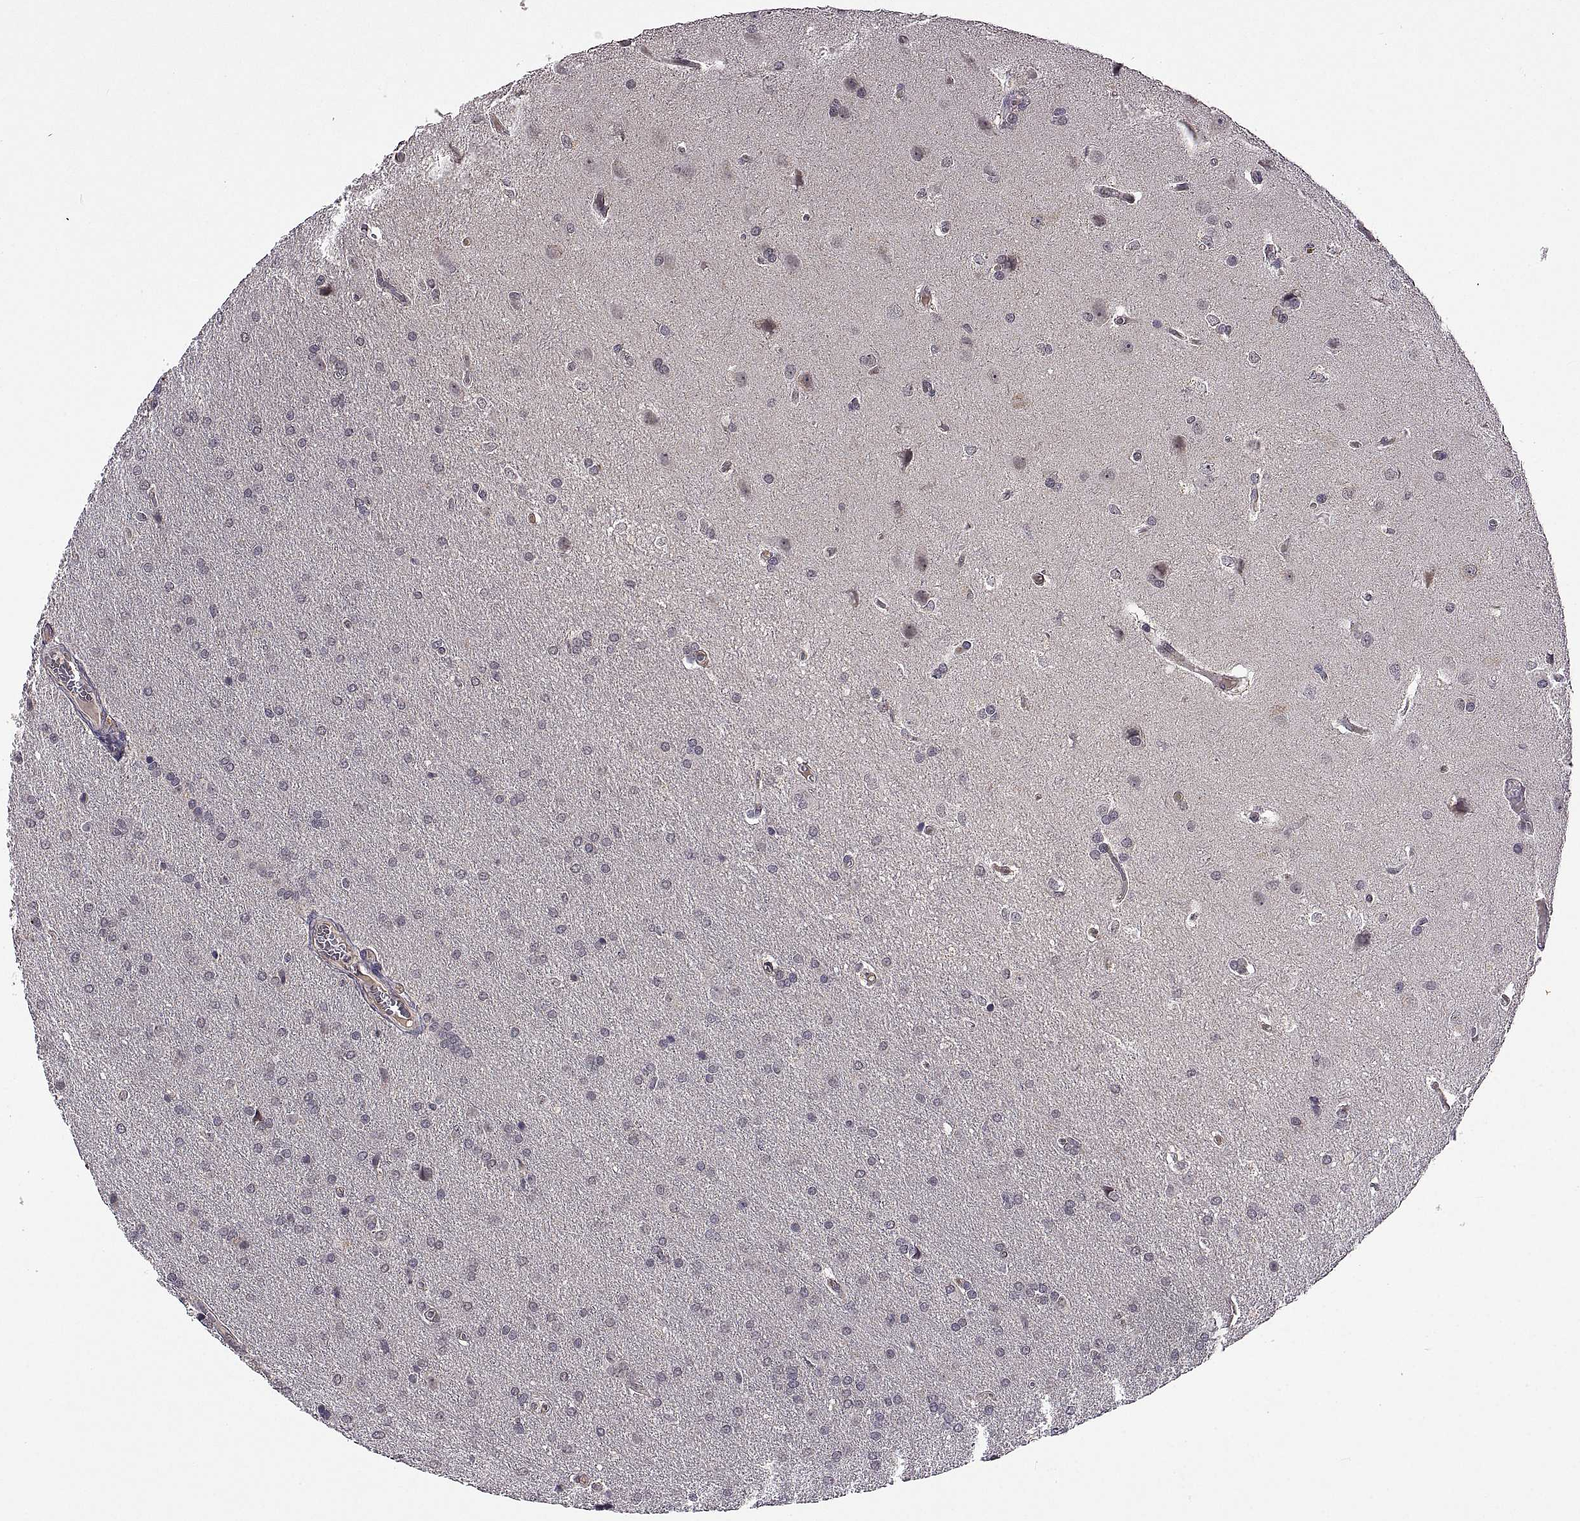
{"staining": {"intensity": "negative", "quantity": "none", "location": "none"}, "tissue": "glioma", "cell_type": "Tumor cells", "image_type": "cancer", "snomed": [{"axis": "morphology", "description": "Glioma, malignant, Low grade"}, {"axis": "topography", "description": "Brain"}], "caption": "Micrograph shows no significant protein expression in tumor cells of glioma.", "gene": "LAMA1", "patient": {"sex": "female", "age": 32}}